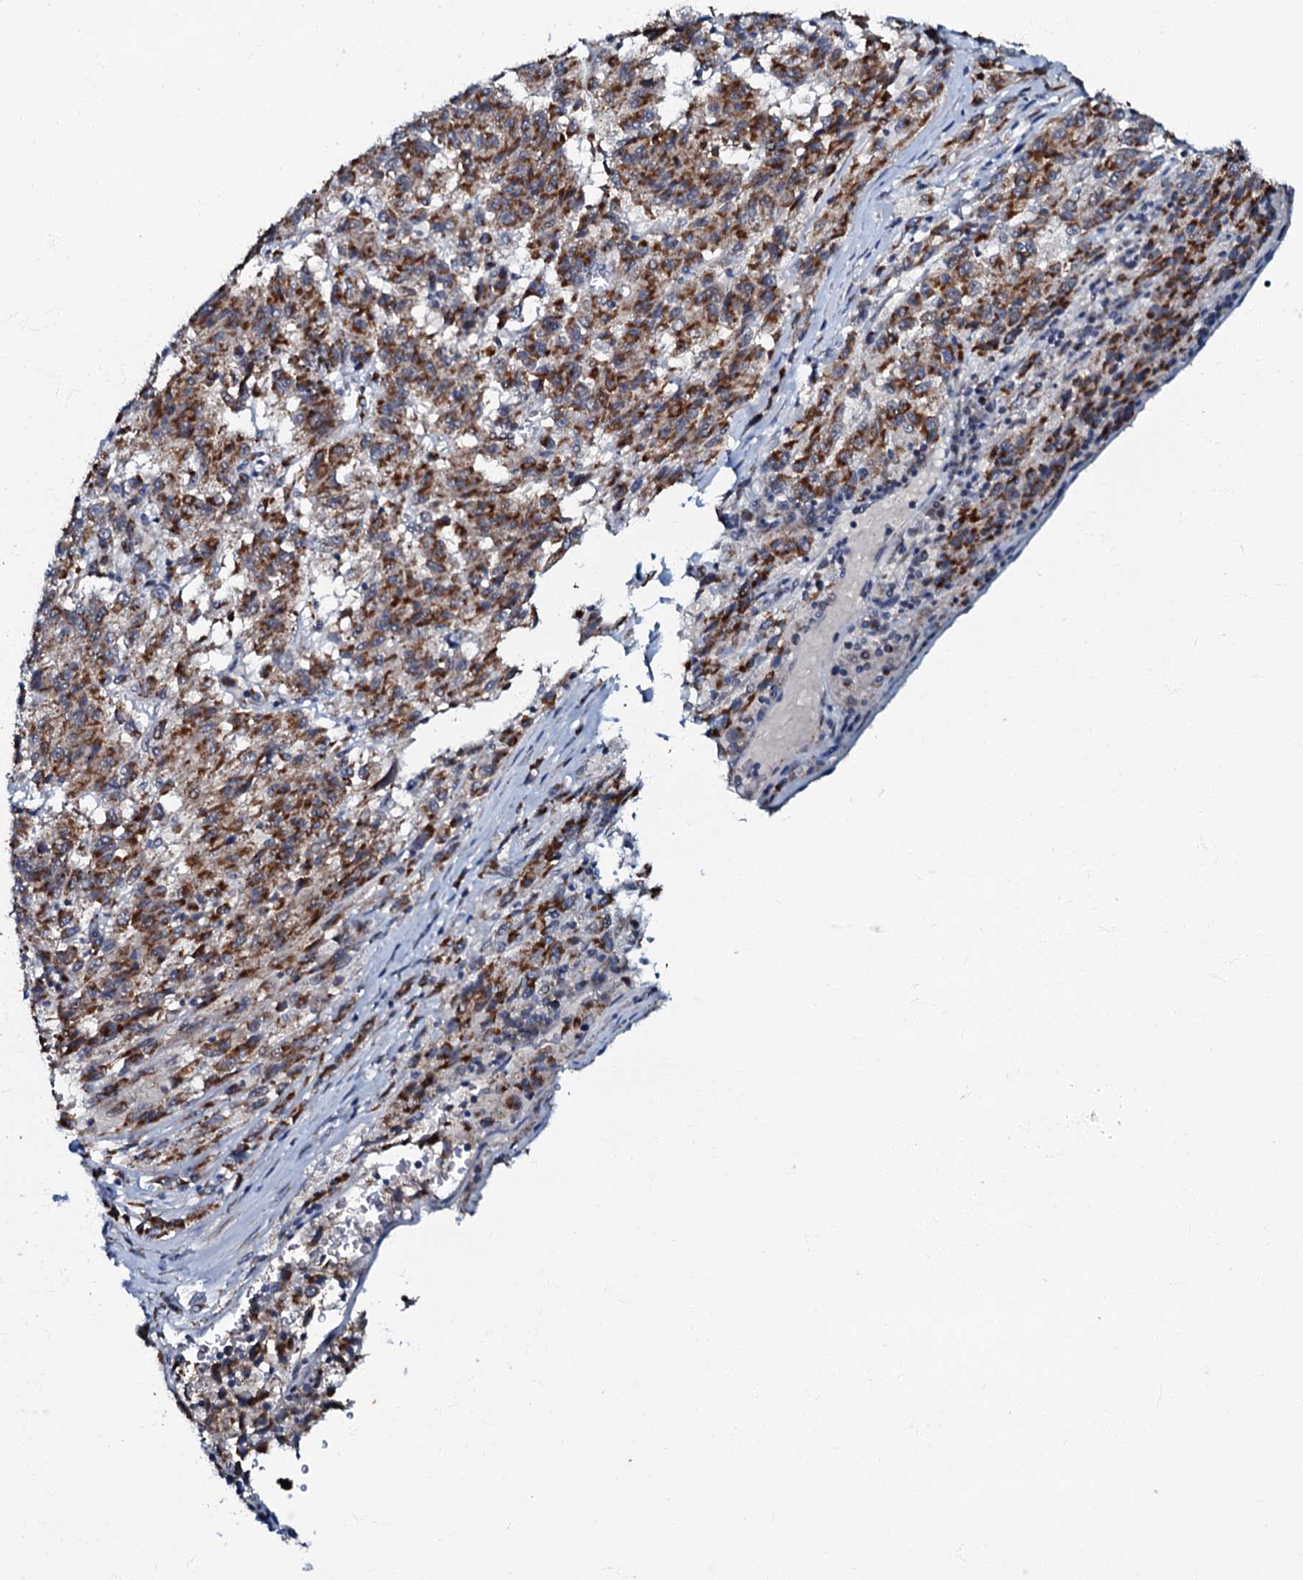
{"staining": {"intensity": "strong", "quantity": ">75%", "location": "cytoplasmic/membranous"}, "tissue": "melanoma", "cell_type": "Tumor cells", "image_type": "cancer", "snomed": [{"axis": "morphology", "description": "Malignant melanoma, Metastatic site"}, {"axis": "topography", "description": "Lung"}], "caption": "Protein analysis of malignant melanoma (metastatic site) tissue reveals strong cytoplasmic/membranous positivity in approximately >75% of tumor cells. The staining was performed using DAB, with brown indicating positive protein expression. Nuclei are stained blue with hematoxylin.", "gene": "MRPL51", "patient": {"sex": "male", "age": 64}}